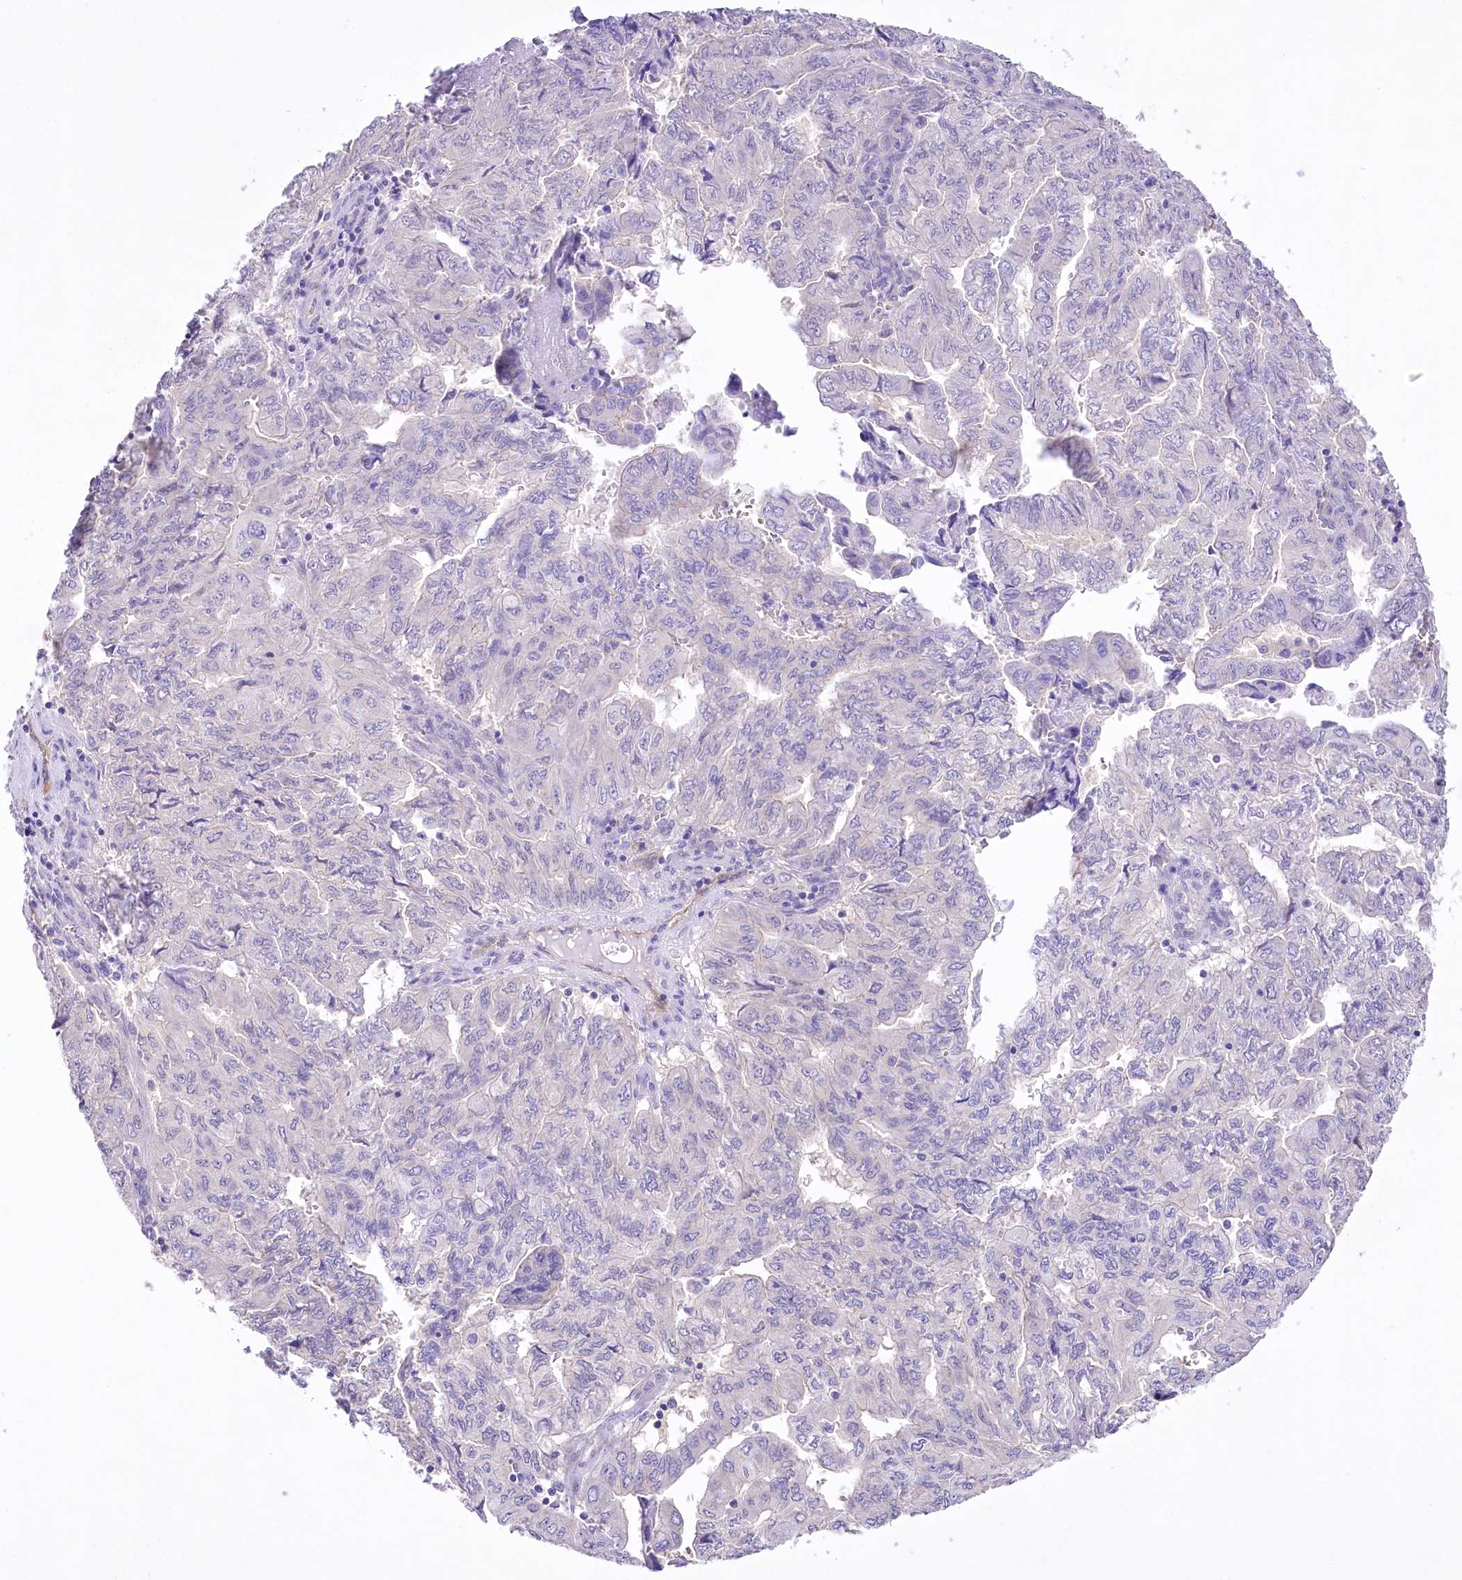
{"staining": {"intensity": "negative", "quantity": "none", "location": "none"}, "tissue": "pancreatic cancer", "cell_type": "Tumor cells", "image_type": "cancer", "snomed": [{"axis": "morphology", "description": "Adenocarcinoma, NOS"}, {"axis": "topography", "description": "Pancreas"}], "caption": "Immunohistochemistry of pancreatic cancer reveals no staining in tumor cells. (DAB (3,3'-diaminobenzidine) IHC, high magnification).", "gene": "LRRC34", "patient": {"sex": "male", "age": 51}}